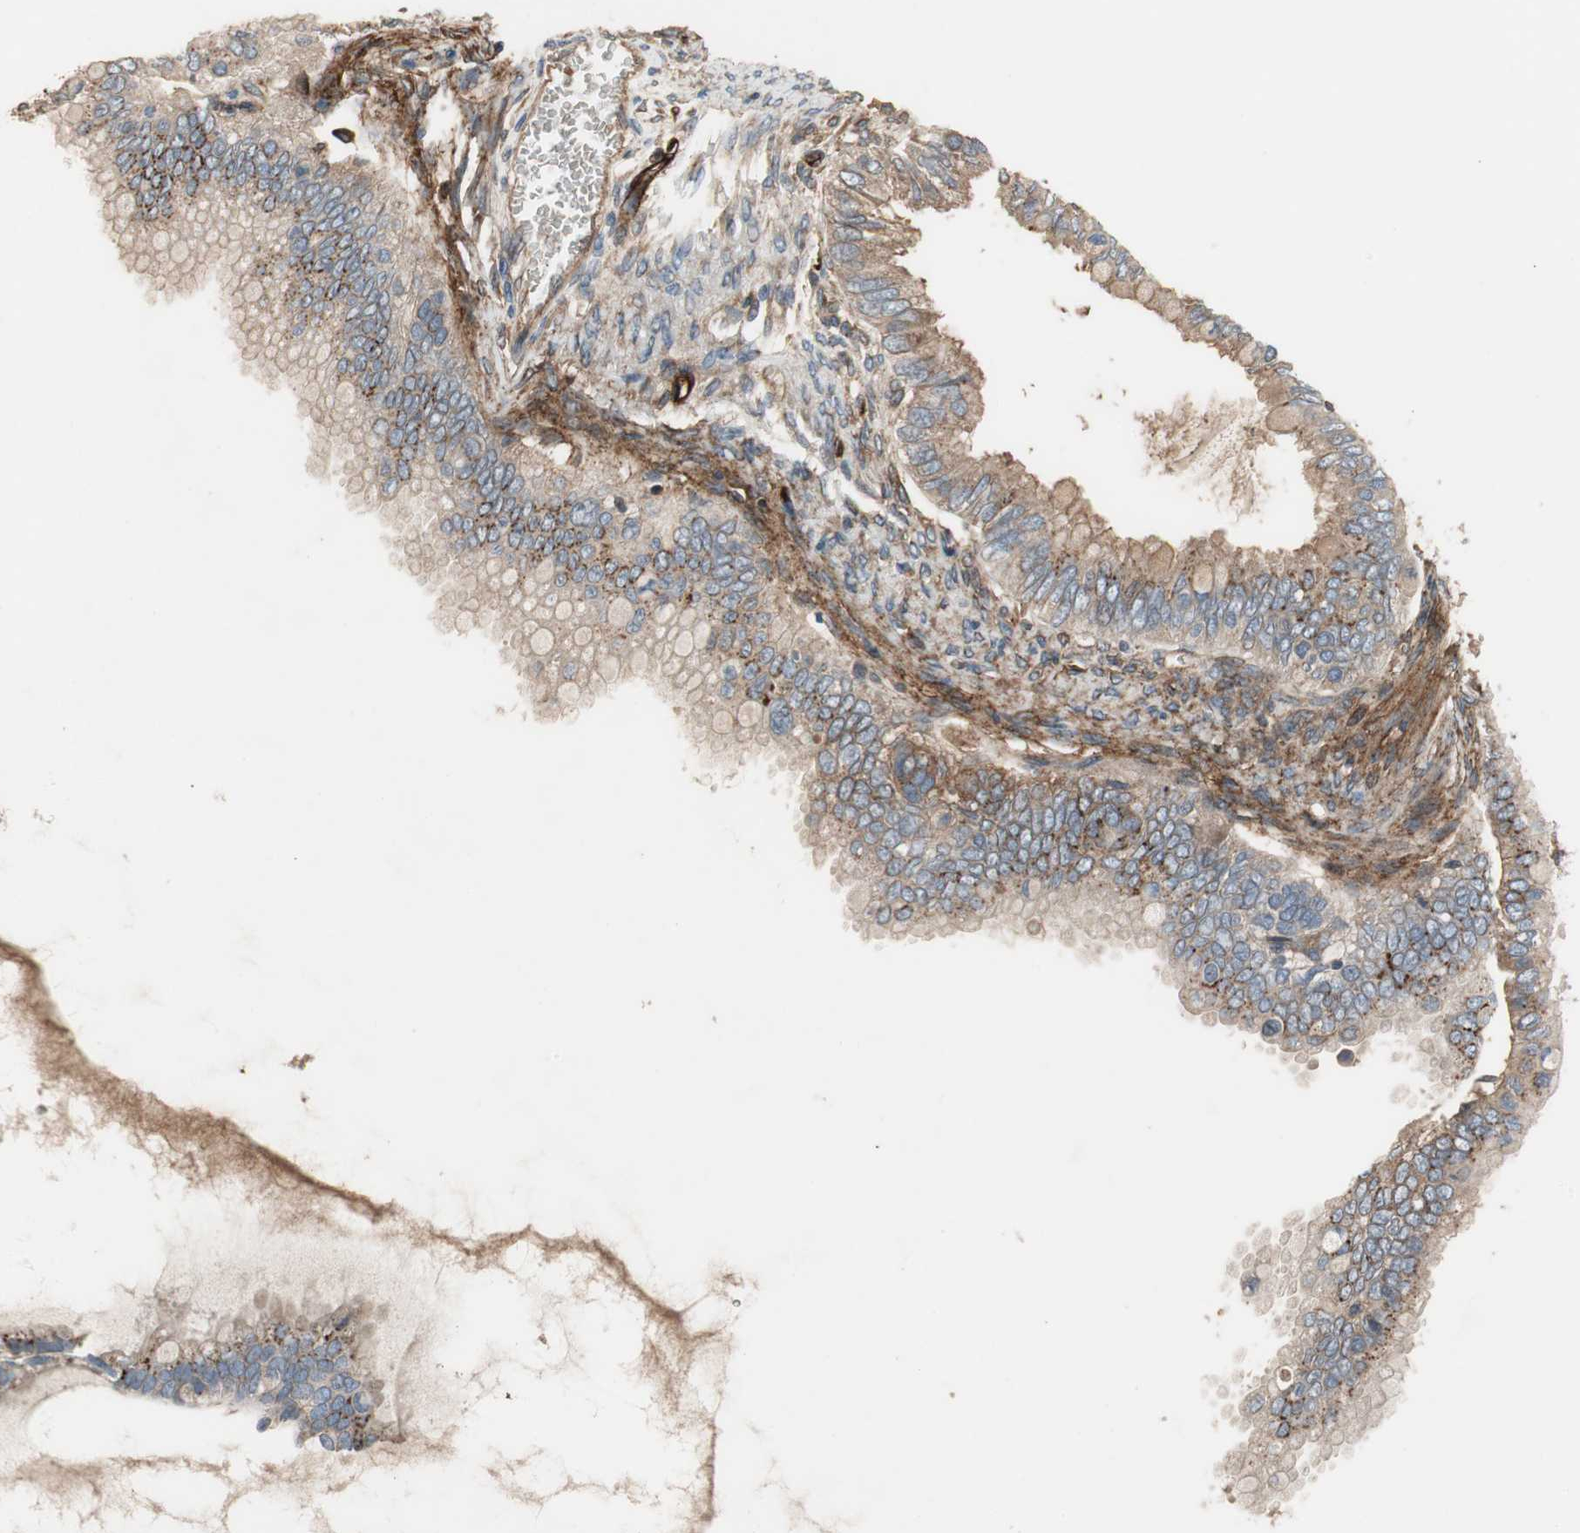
{"staining": {"intensity": "moderate", "quantity": "25%-75%", "location": "cytoplasmic/membranous"}, "tissue": "ovarian cancer", "cell_type": "Tumor cells", "image_type": "cancer", "snomed": [{"axis": "morphology", "description": "Cystadenocarcinoma, mucinous, NOS"}, {"axis": "topography", "description": "Ovary"}], "caption": "Ovarian cancer (mucinous cystadenocarcinoma) stained with a brown dye displays moderate cytoplasmic/membranous positive positivity in approximately 25%-75% of tumor cells.", "gene": "ALPL", "patient": {"sex": "female", "age": 80}}